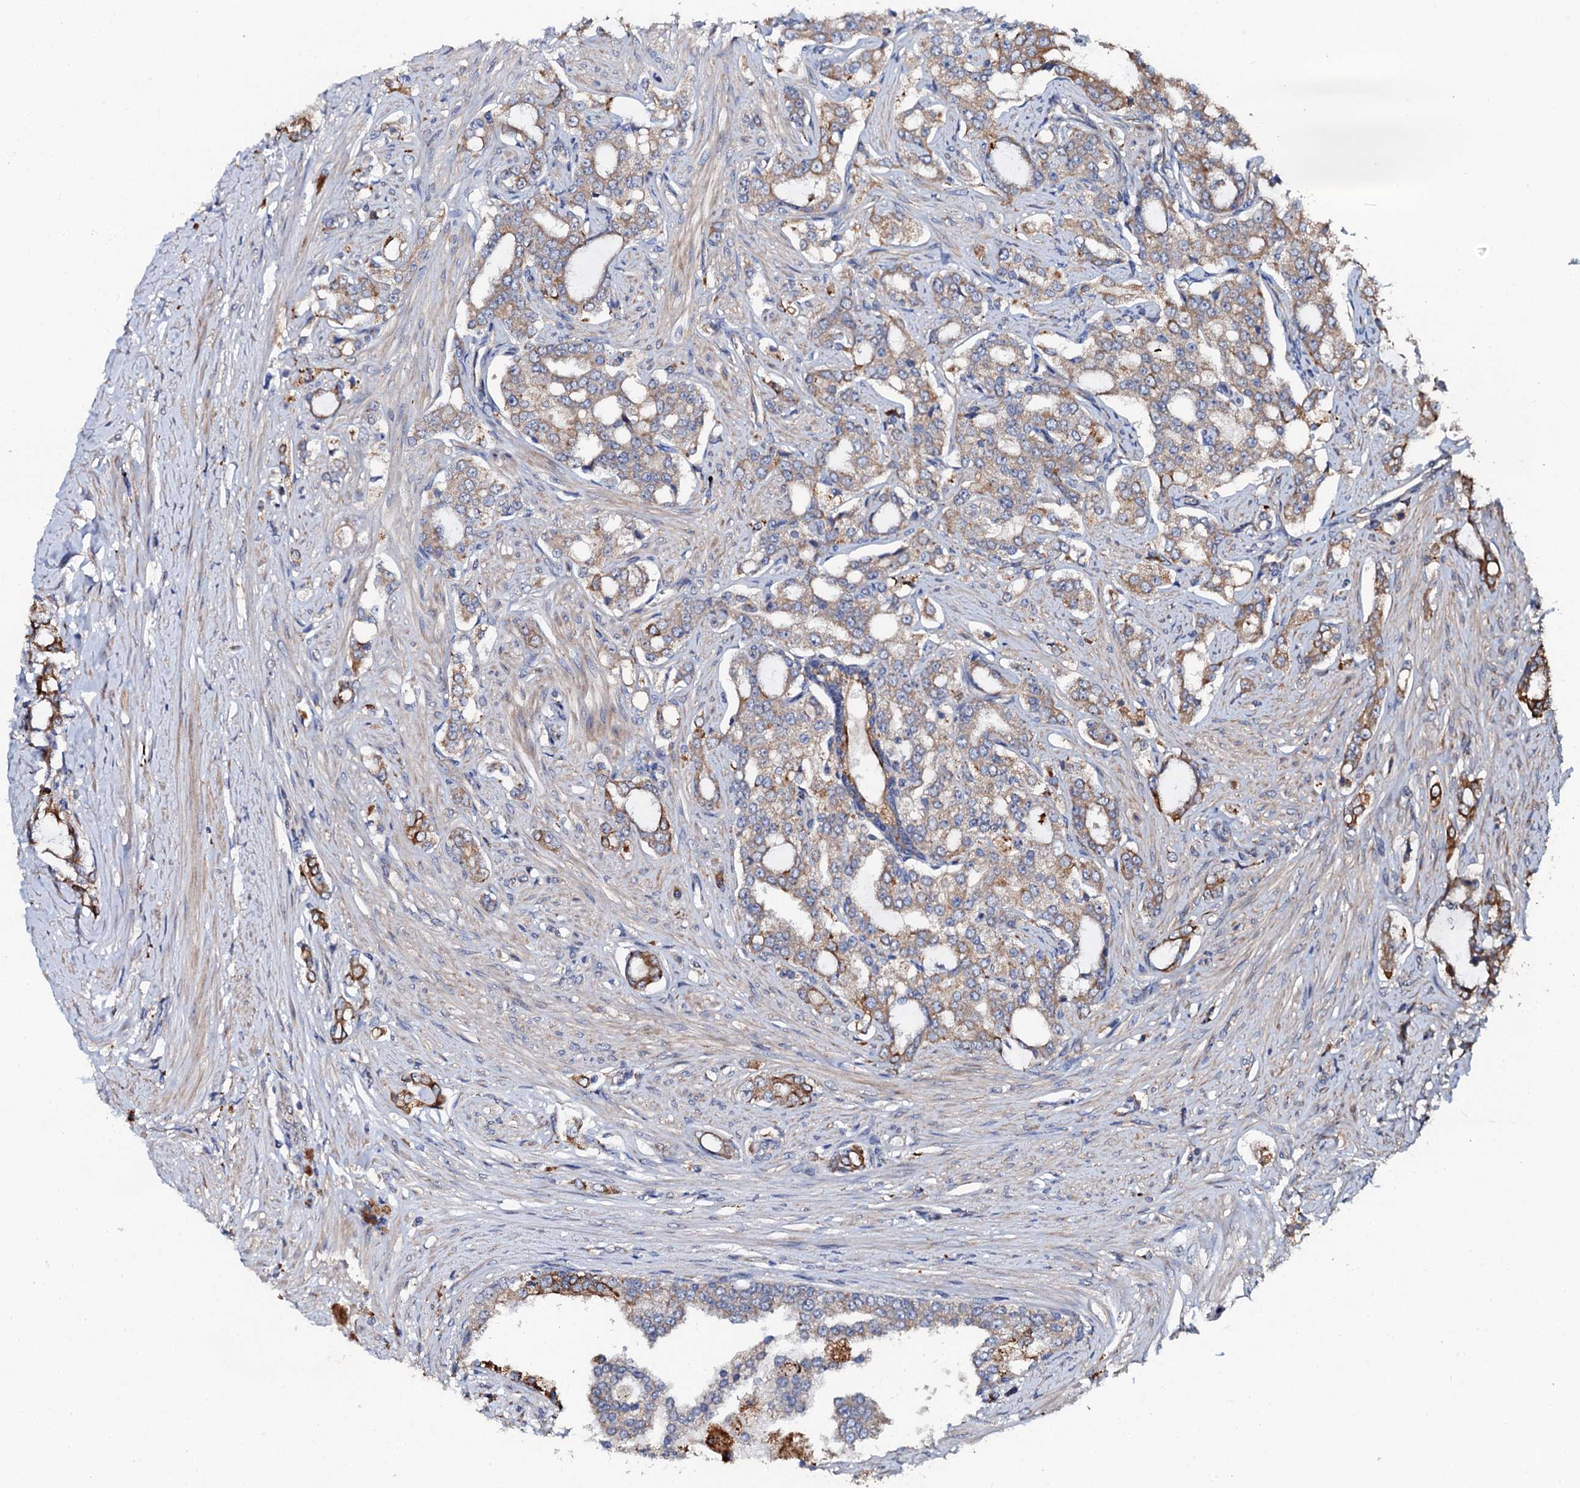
{"staining": {"intensity": "moderate", "quantity": "<25%", "location": "cytoplasmic/membranous"}, "tissue": "prostate cancer", "cell_type": "Tumor cells", "image_type": "cancer", "snomed": [{"axis": "morphology", "description": "Adenocarcinoma, High grade"}, {"axis": "topography", "description": "Prostate"}], "caption": "Immunohistochemistry (IHC) of prostate high-grade adenocarcinoma shows low levels of moderate cytoplasmic/membranous staining in approximately <25% of tumor cells.", "gene": "GLCE", "patient": {"sex": "male", "age": 64}}